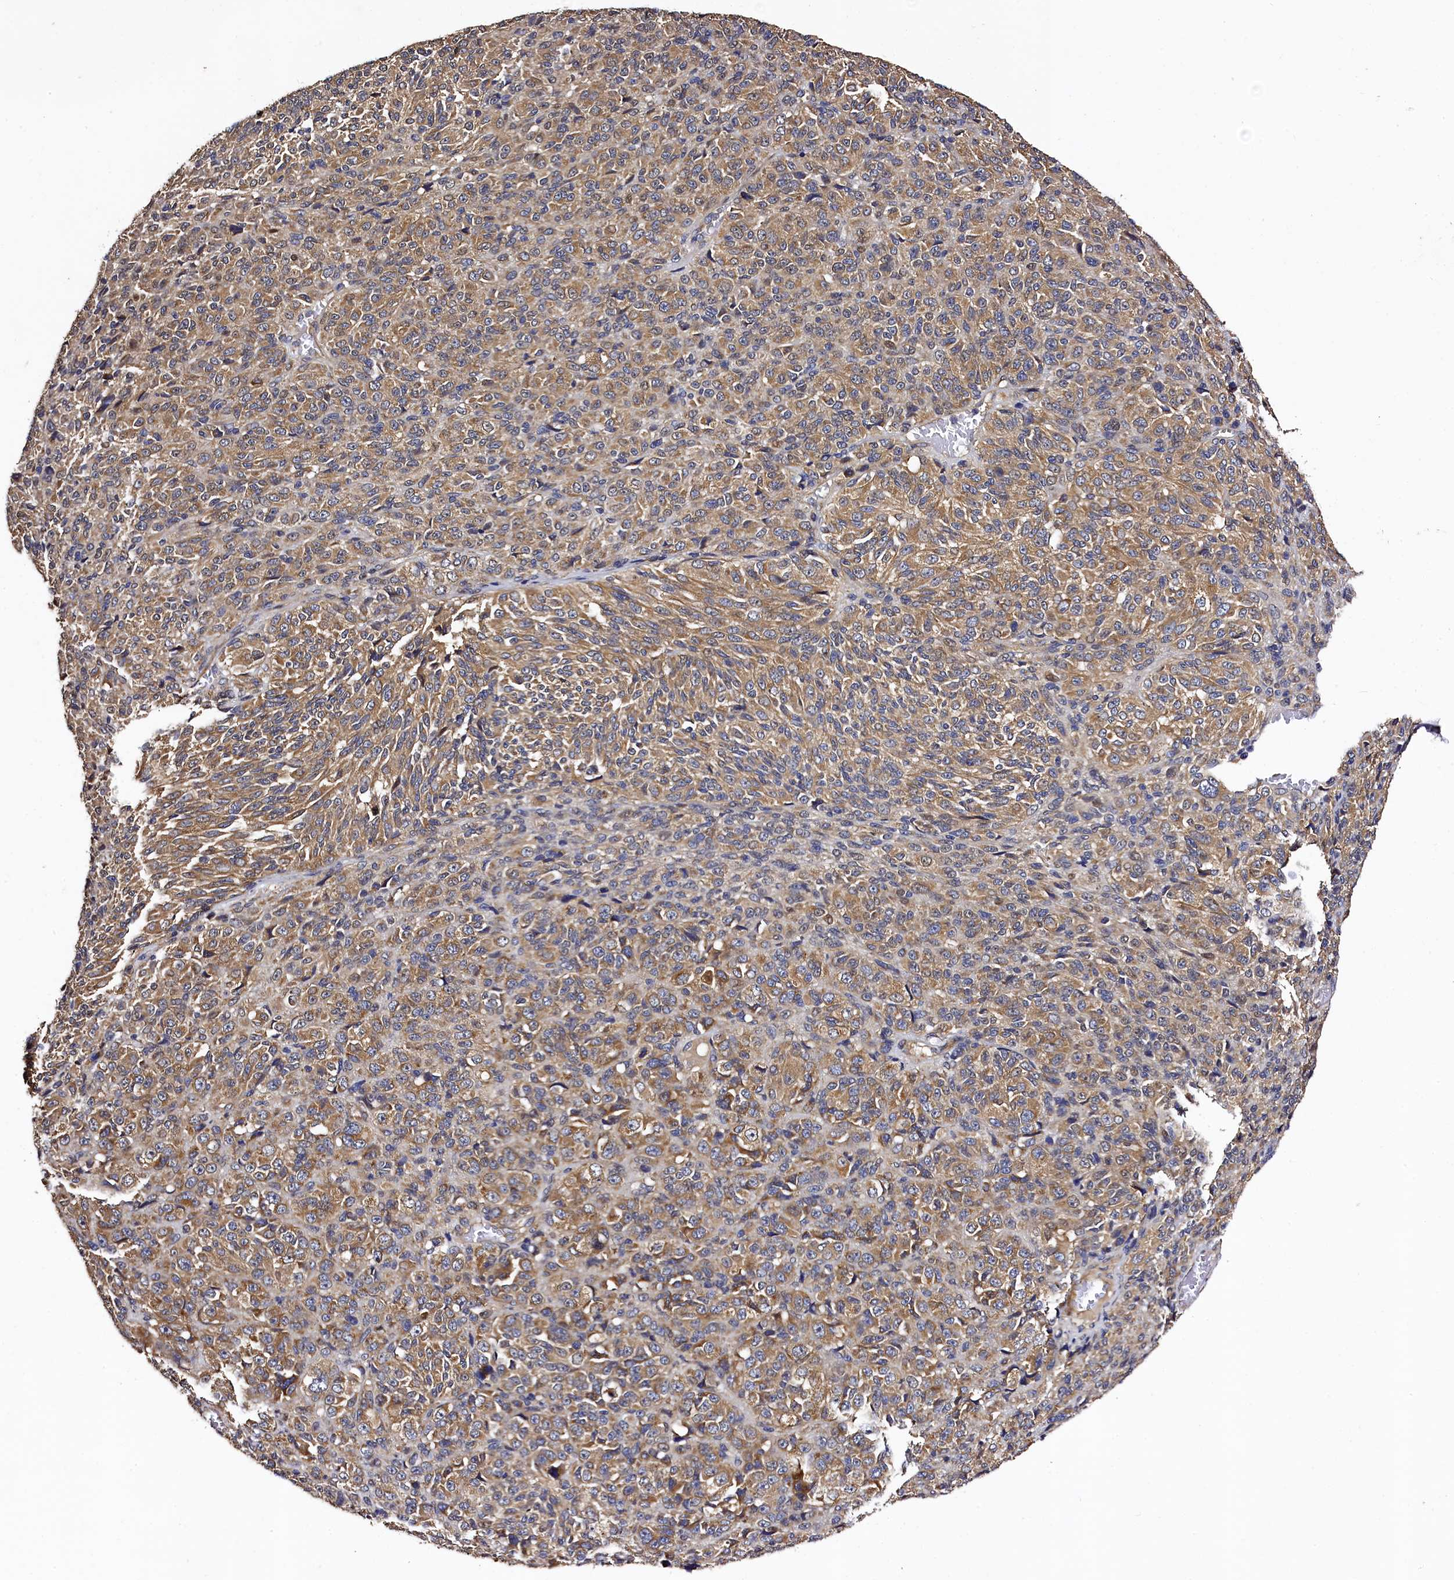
{"staining": {"intensity": "moderate", "quantity": ">75%", "location": "cytoplasmic/membranous"}, "tissue": "melanoma", "cell_type": "Tumor cells", "image_type": "cancer", "snomed": [{"axis": "morphology", "description": "Malignant melanoma, Metastatic site"}, {"axis": "topography", "description": "Brain"}], "caption": "Human melanoma stained with a protein marker shows moderate staining in tumor cells.", "gene": "KLC2", "patient": {"sex": "female", "age": 56}}